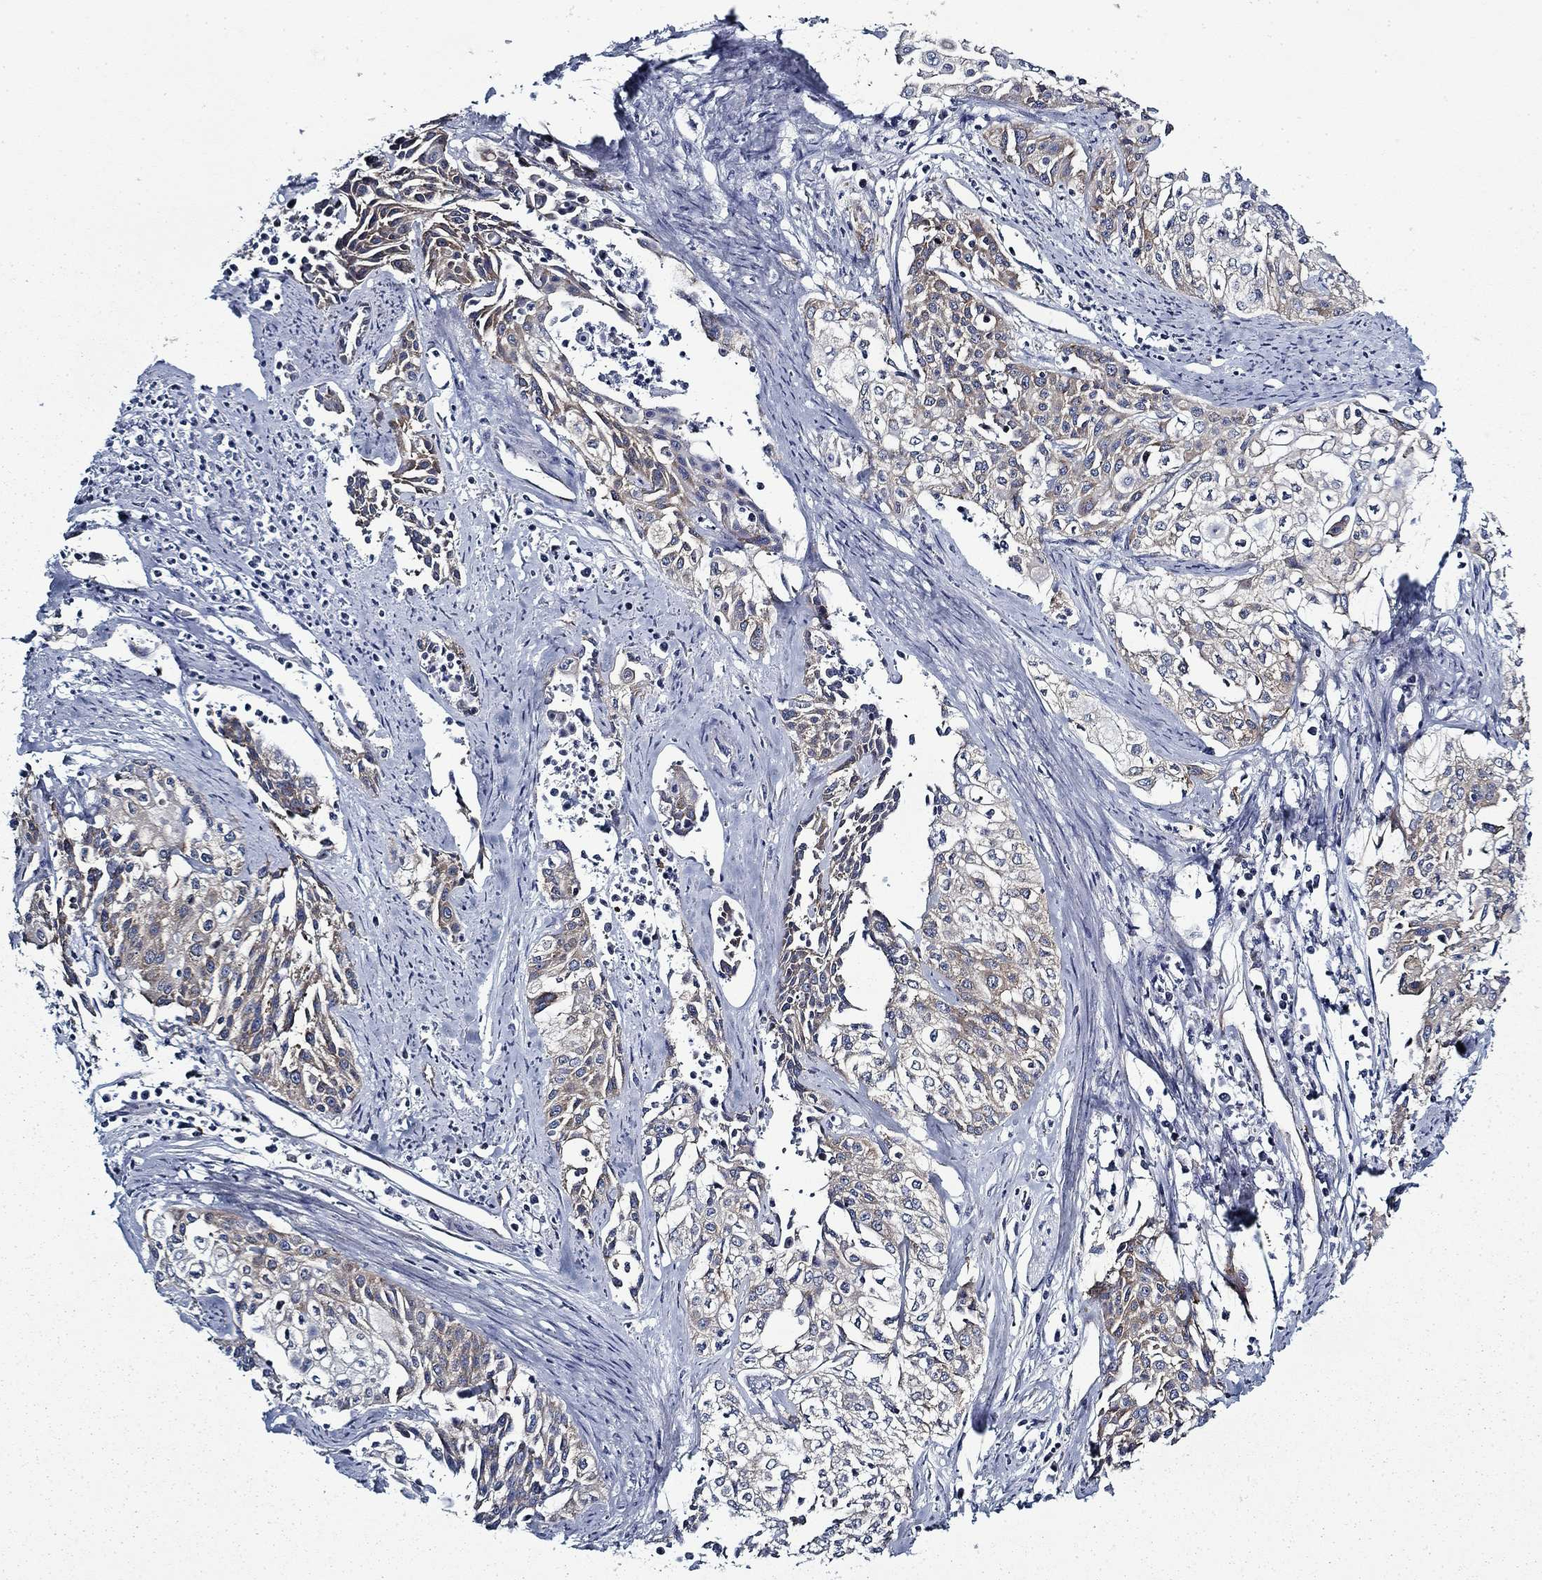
{"staining": {"intensity": "moderate", "quantity": "<25%", "location": "cytoplasmic/membranous"}, "tissue": "cervical cancer", "cell_type": "Tumor cells", "image_type": "cancer", "snomed": [{"axis": "morphology", "description": "Squamous cell carcinoma, NOS"}, {"axis": "topography", "description": "Cervix"}], "caption": "Cervical squamous cell carcinoma was stained to show a protein in brown. There is low levels of moderate cytoplasmic/membranous staining in about <25% of tumor cells.", "gene": "FXR1", "patient": {"sex": "female", "age": 39}}